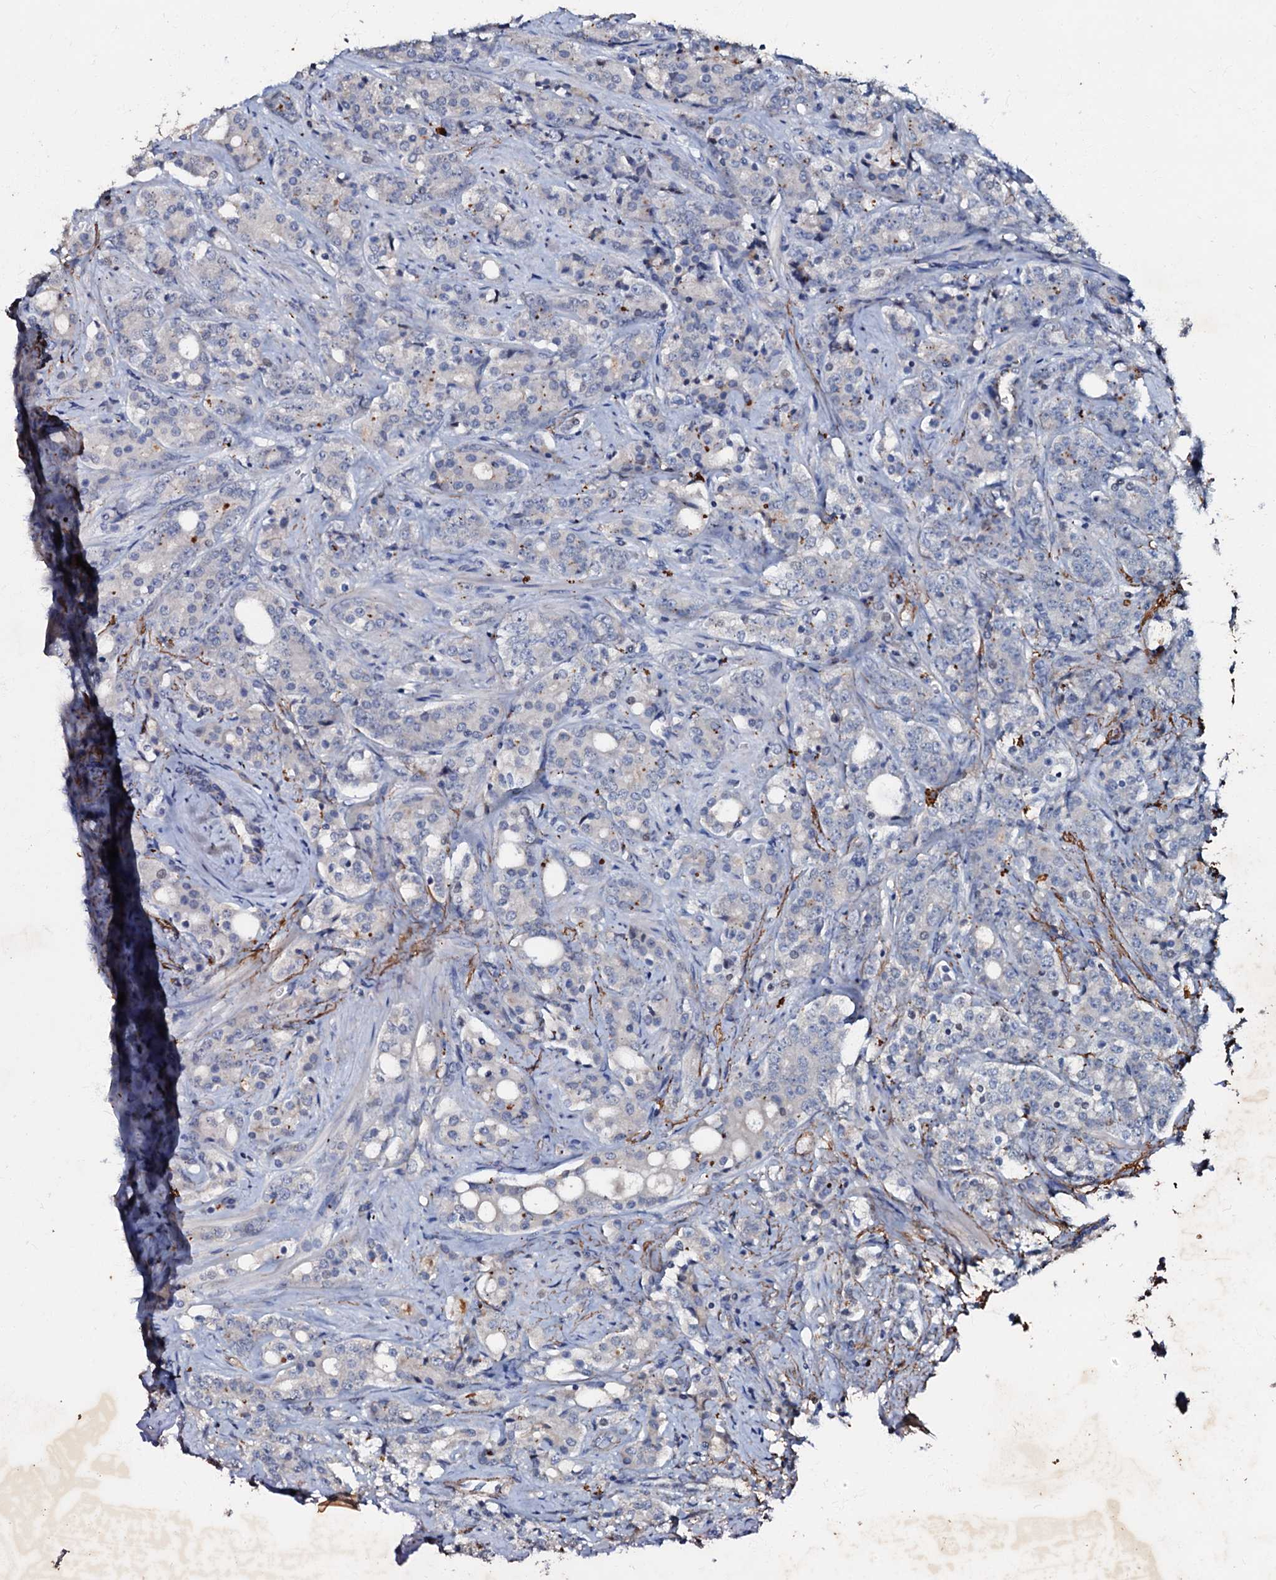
{"staining": {"intensity": "negative", "quantity": "none", "location": "none"}, "tissue": "prostate cancer", "cell_type": "Tumor cells", "image_type": "cancer", "snomed": [{"axis": "morphology", "description": "Adenocarcinoma, High grade"}, {"axis": "topography", "description": "Prostate"}], "caption": "Immunohistochemistry (IHC) of prostate cancer shows no positivity in tumor cells.", "gene": "MANSC4", "patient": {"sex": "male", "age": 62}}